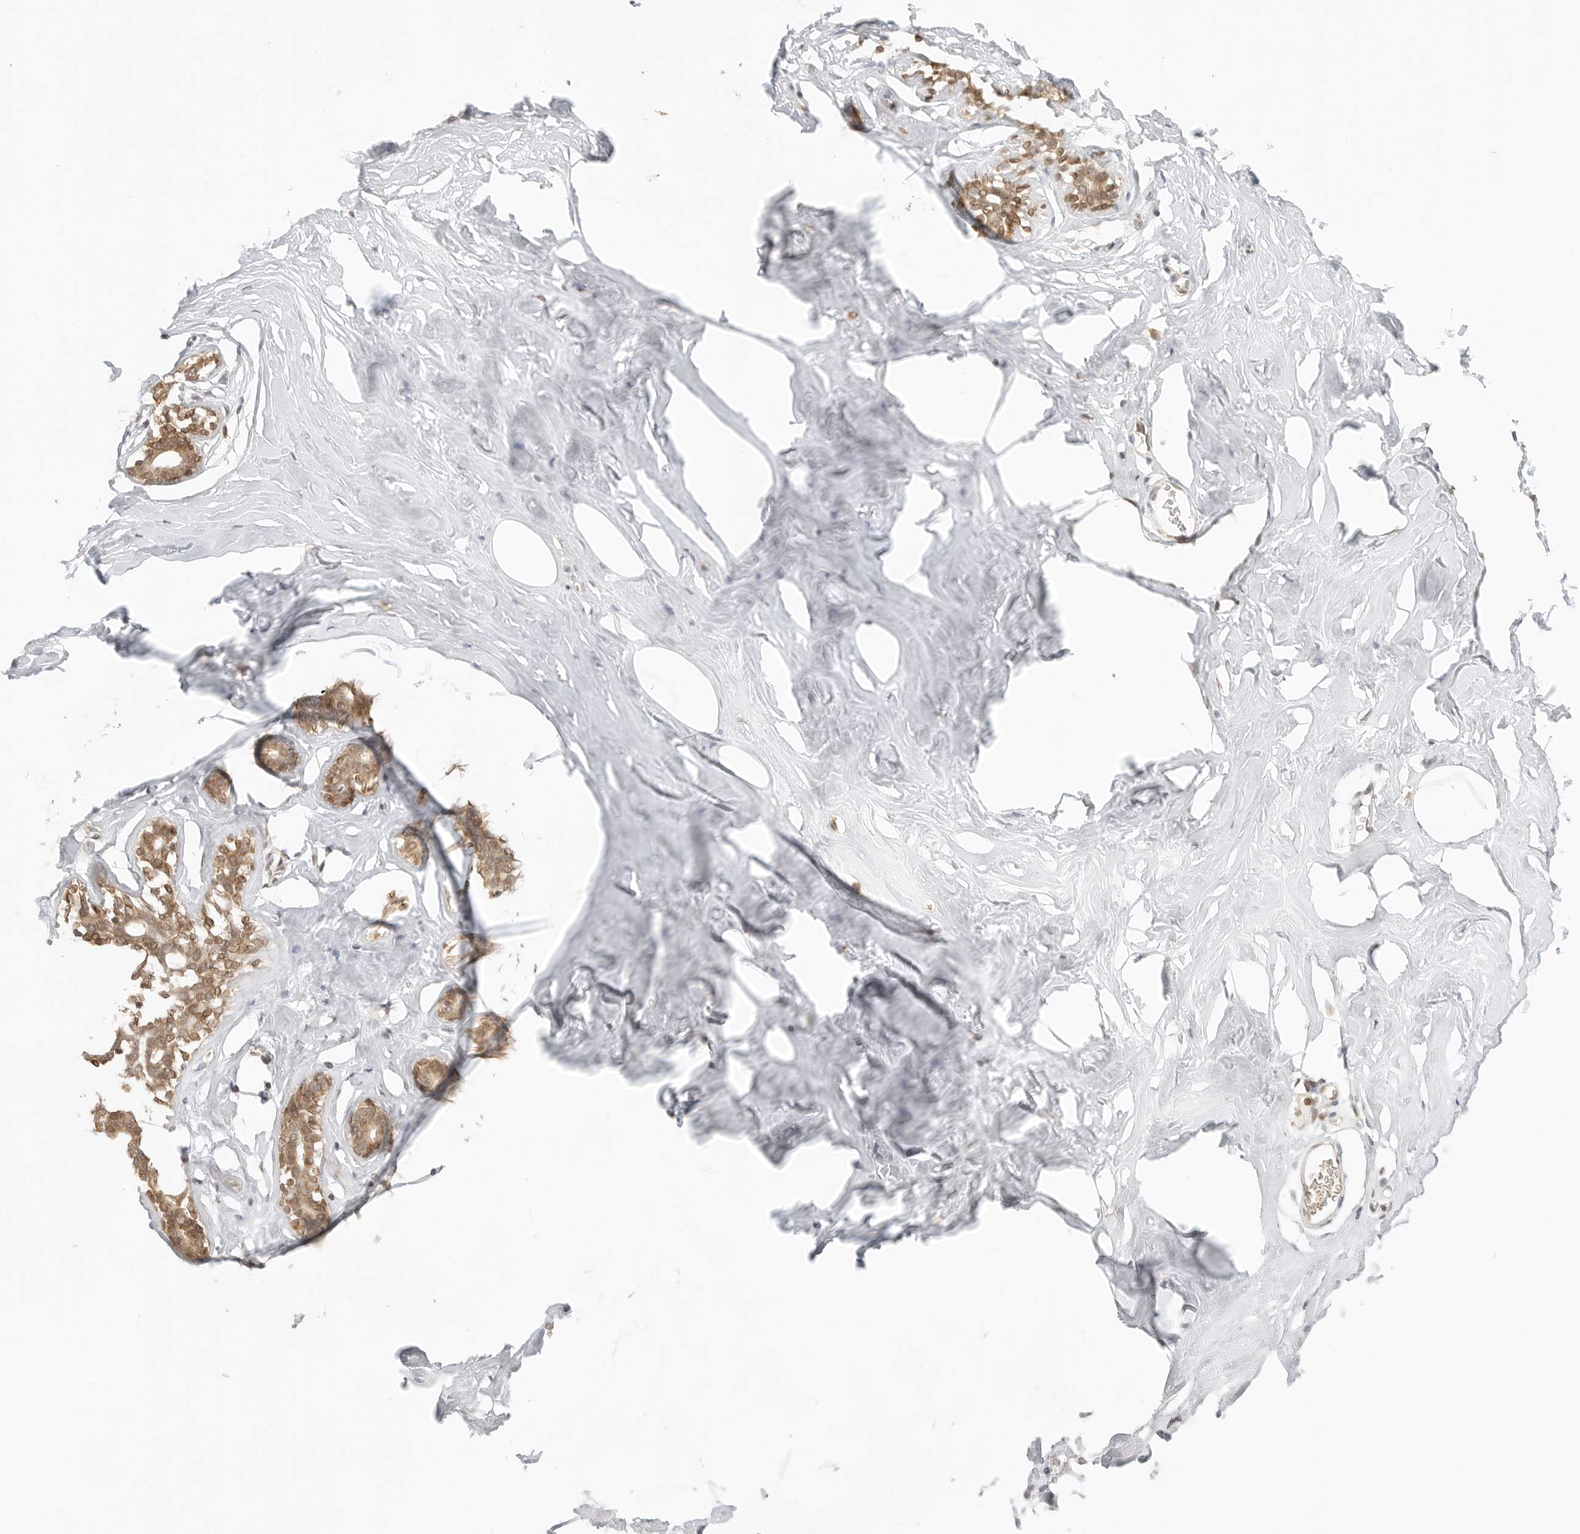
{"staining": {"intensity": "negative", "quantity": "none", "location": "none"}, "tissue": "adipose tissue", "cell_type": "Adipocytes", "image_type": "normal", "snomed": [{"axis": "morphology", "description": "Normal tissue, NOS"}, {"axis": "morphology", "description": "Fibrosis, NOS"}, {"axis": "topography", "description": "Breast"}, {"axis": "topography", "description": "Adipose tissue"}], "caption": "DAB immunohistochemical staining of normal human adipose tissue demonstrates no significant positivity in adipocytes. (Immunohistochemistry, brightfield microscopy, high magnification).", "gene": "POLH", "patient": {"sex": "female", "age": 39}}